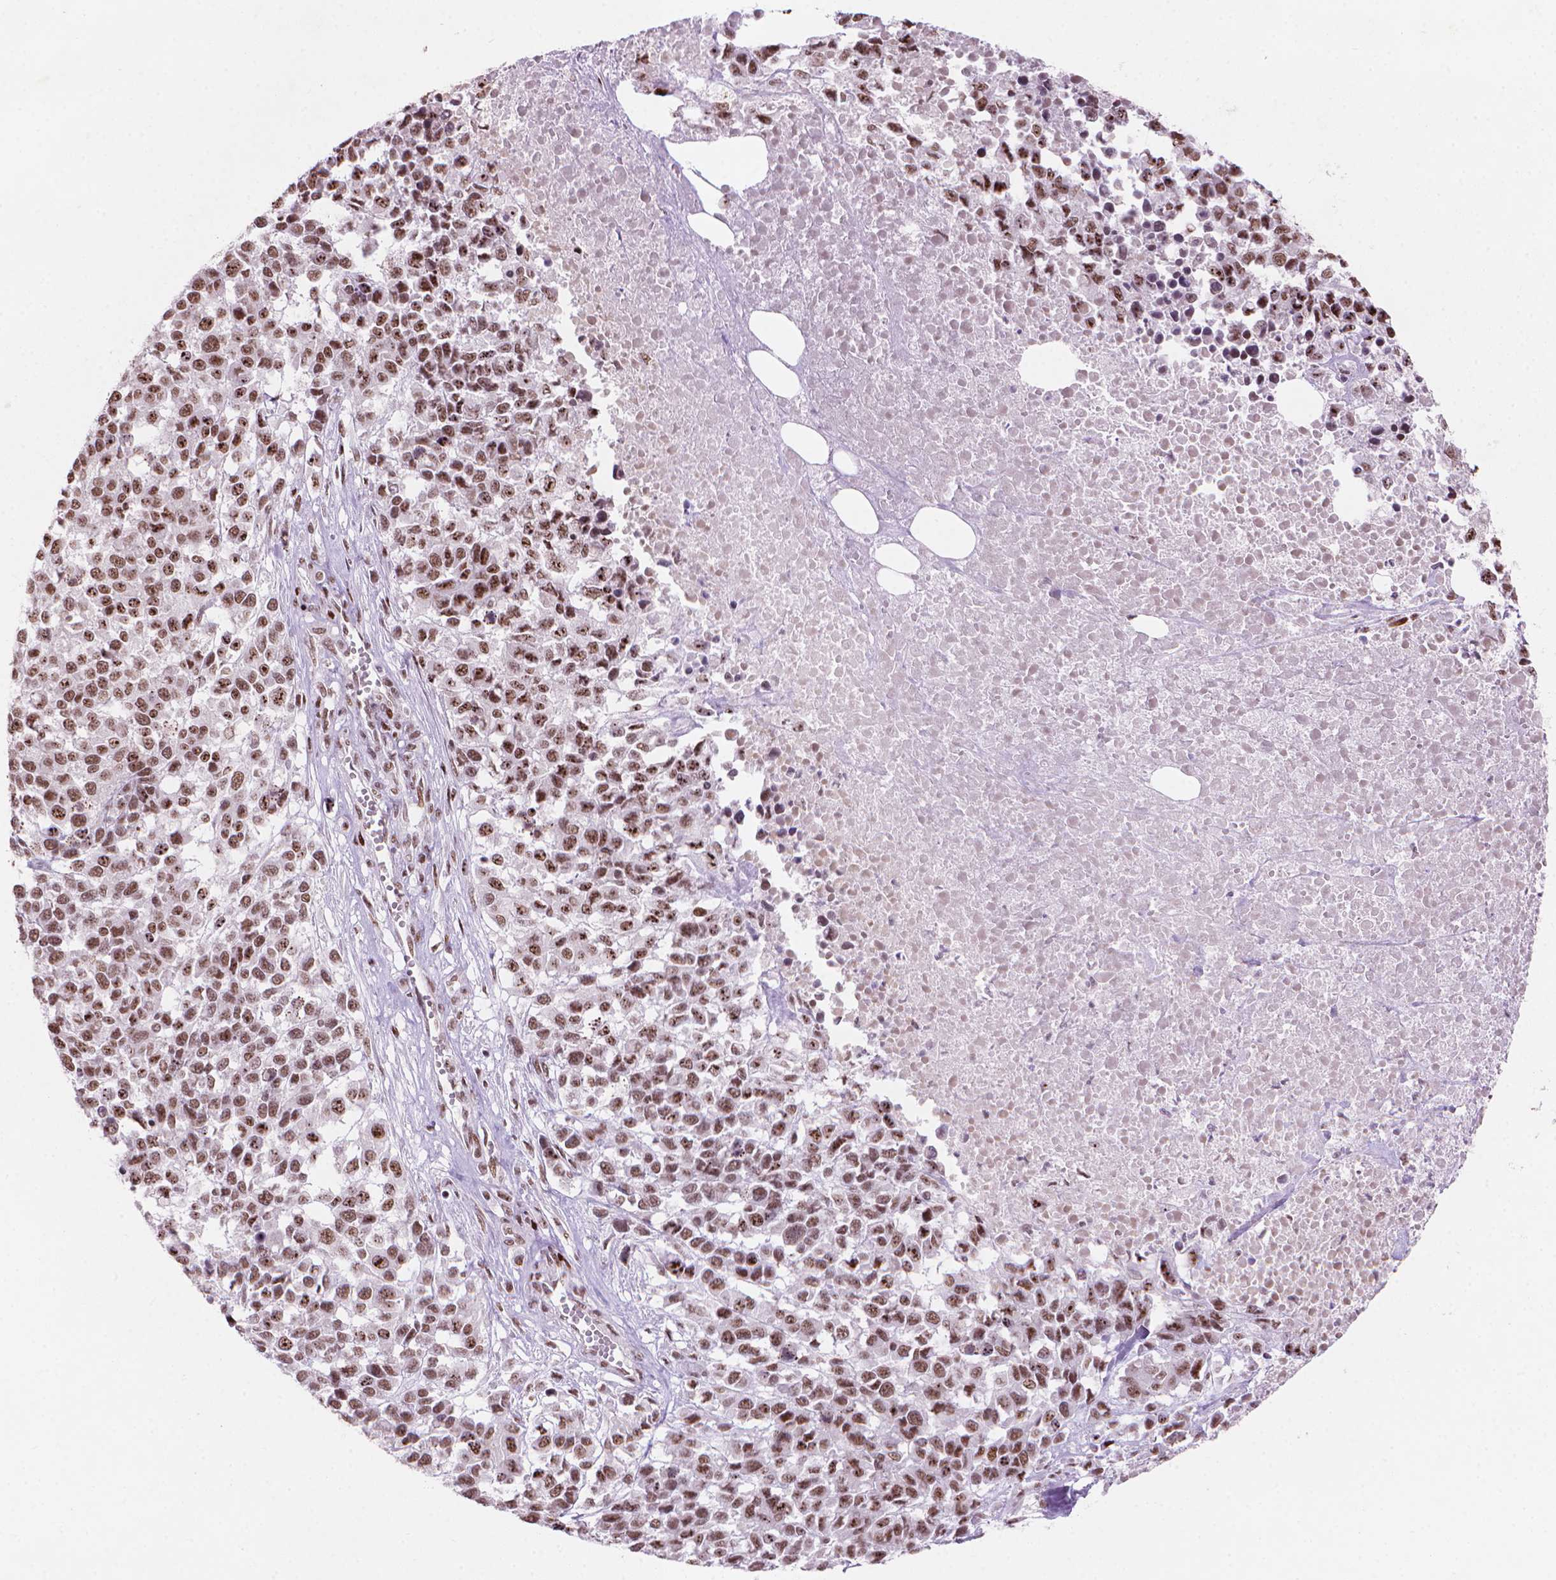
{"staining": {"intensity": "moderate", "quantity": ">75%", "location": "nuclear"}, "tissue": "melanoma", "cell_type": "Tumor cells", "image_type": "cancer", "snomed": [{"axis": "morphology", "description": "Malignant melanoma, Metastatic site"}, {"axis": "topography", "description": "Skin"}], "caption": "Tumor cells demonstrate moderate nuclear positivity in approximately >75% of cells in malignant melanoma (metastatic site). Using DAB (3,3'-diaminobenzidine) (brown) and hematoxylin (blue) stains, captured at high magnification using brightfield microscopy.", "gene": "HES7", "patient": {"sex": "male", "age": 84}}